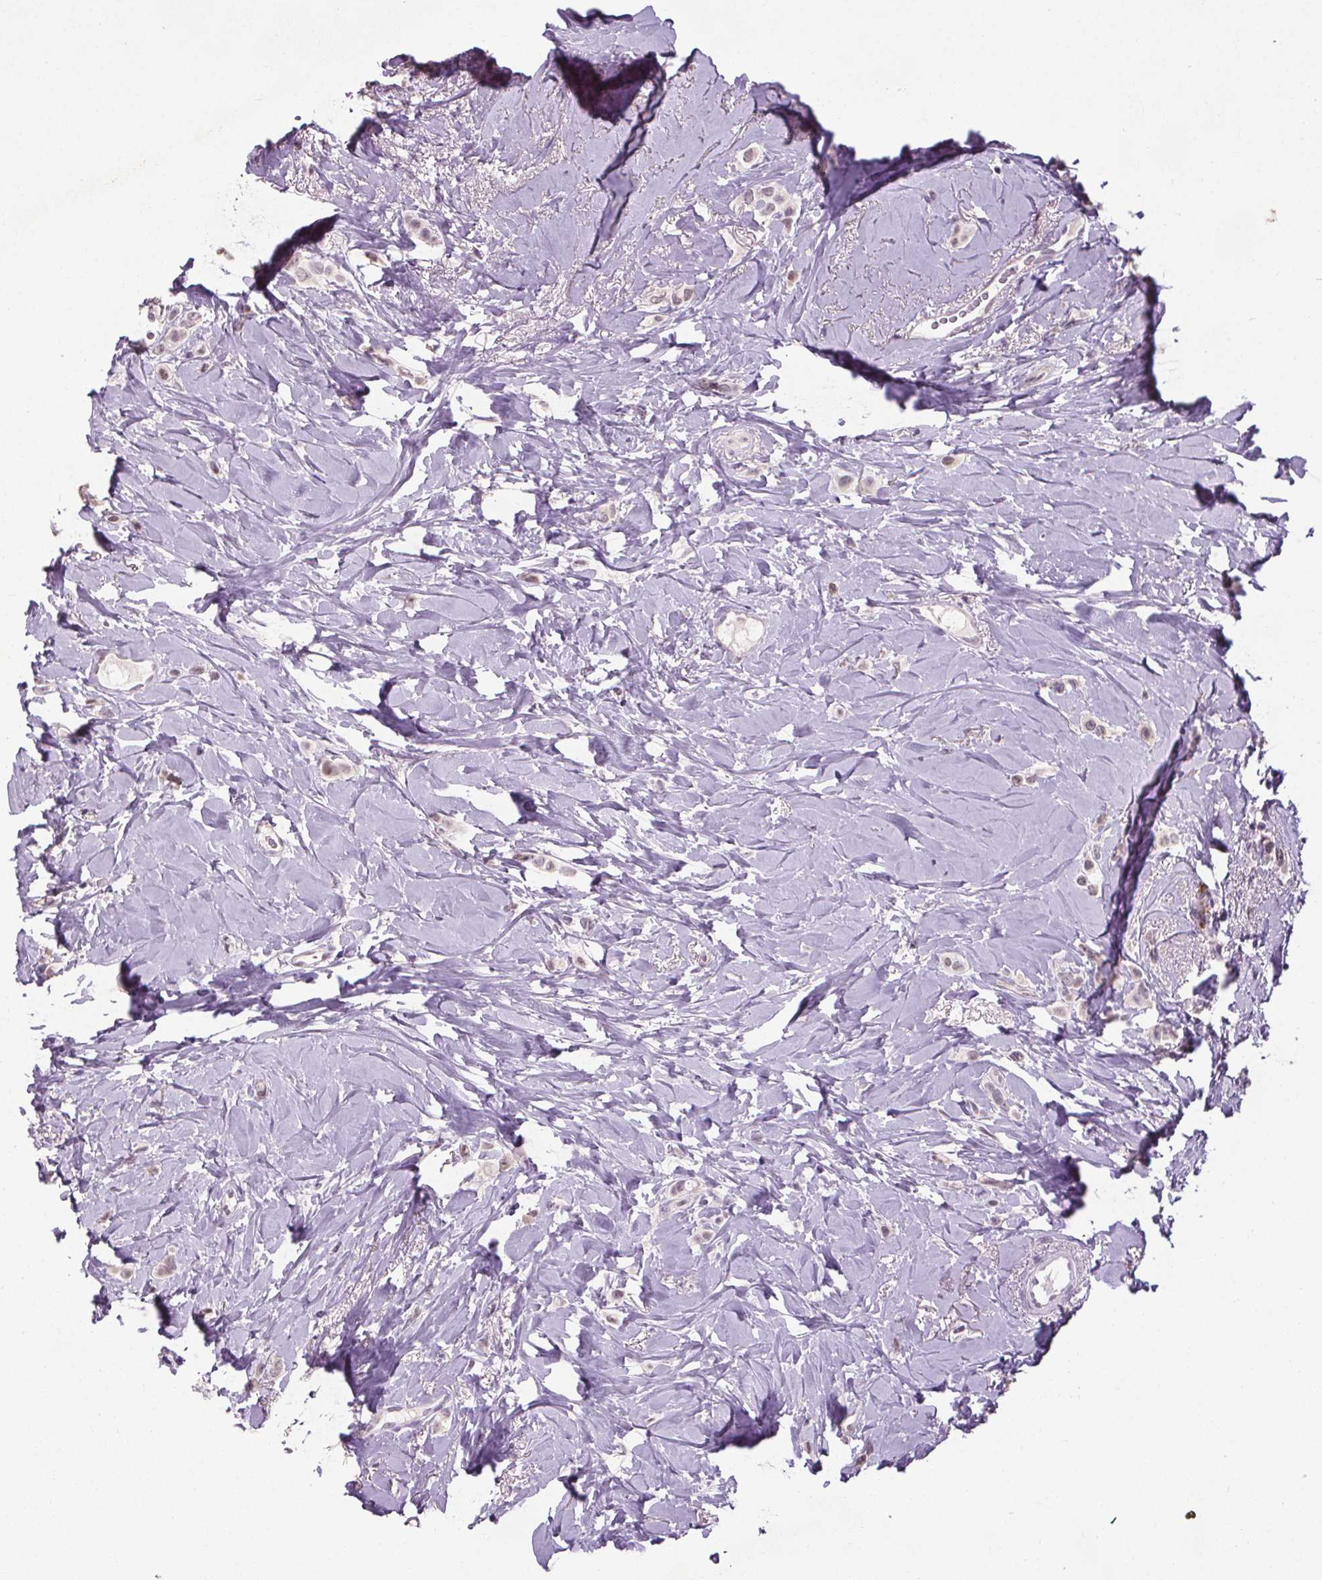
{"staining": {"intensity": "weak", "quantity": "<25%", "location": "nuclear"}, "tissue": "breast cancer", "cell_type": "Tumor cells", "image_type": "cancer", "snomed": [{"axis": "morphology", "description": "Lobular carcinoma"}, {"axis": "topography", "description": "Breast"}], "caption": "Photomicrograph shows no significant protein positivity in tumor cells of breast cancer (lobular carcinoma).", "gene": "SLC2A9", "patient": {"sex": "female", "age": 66}}